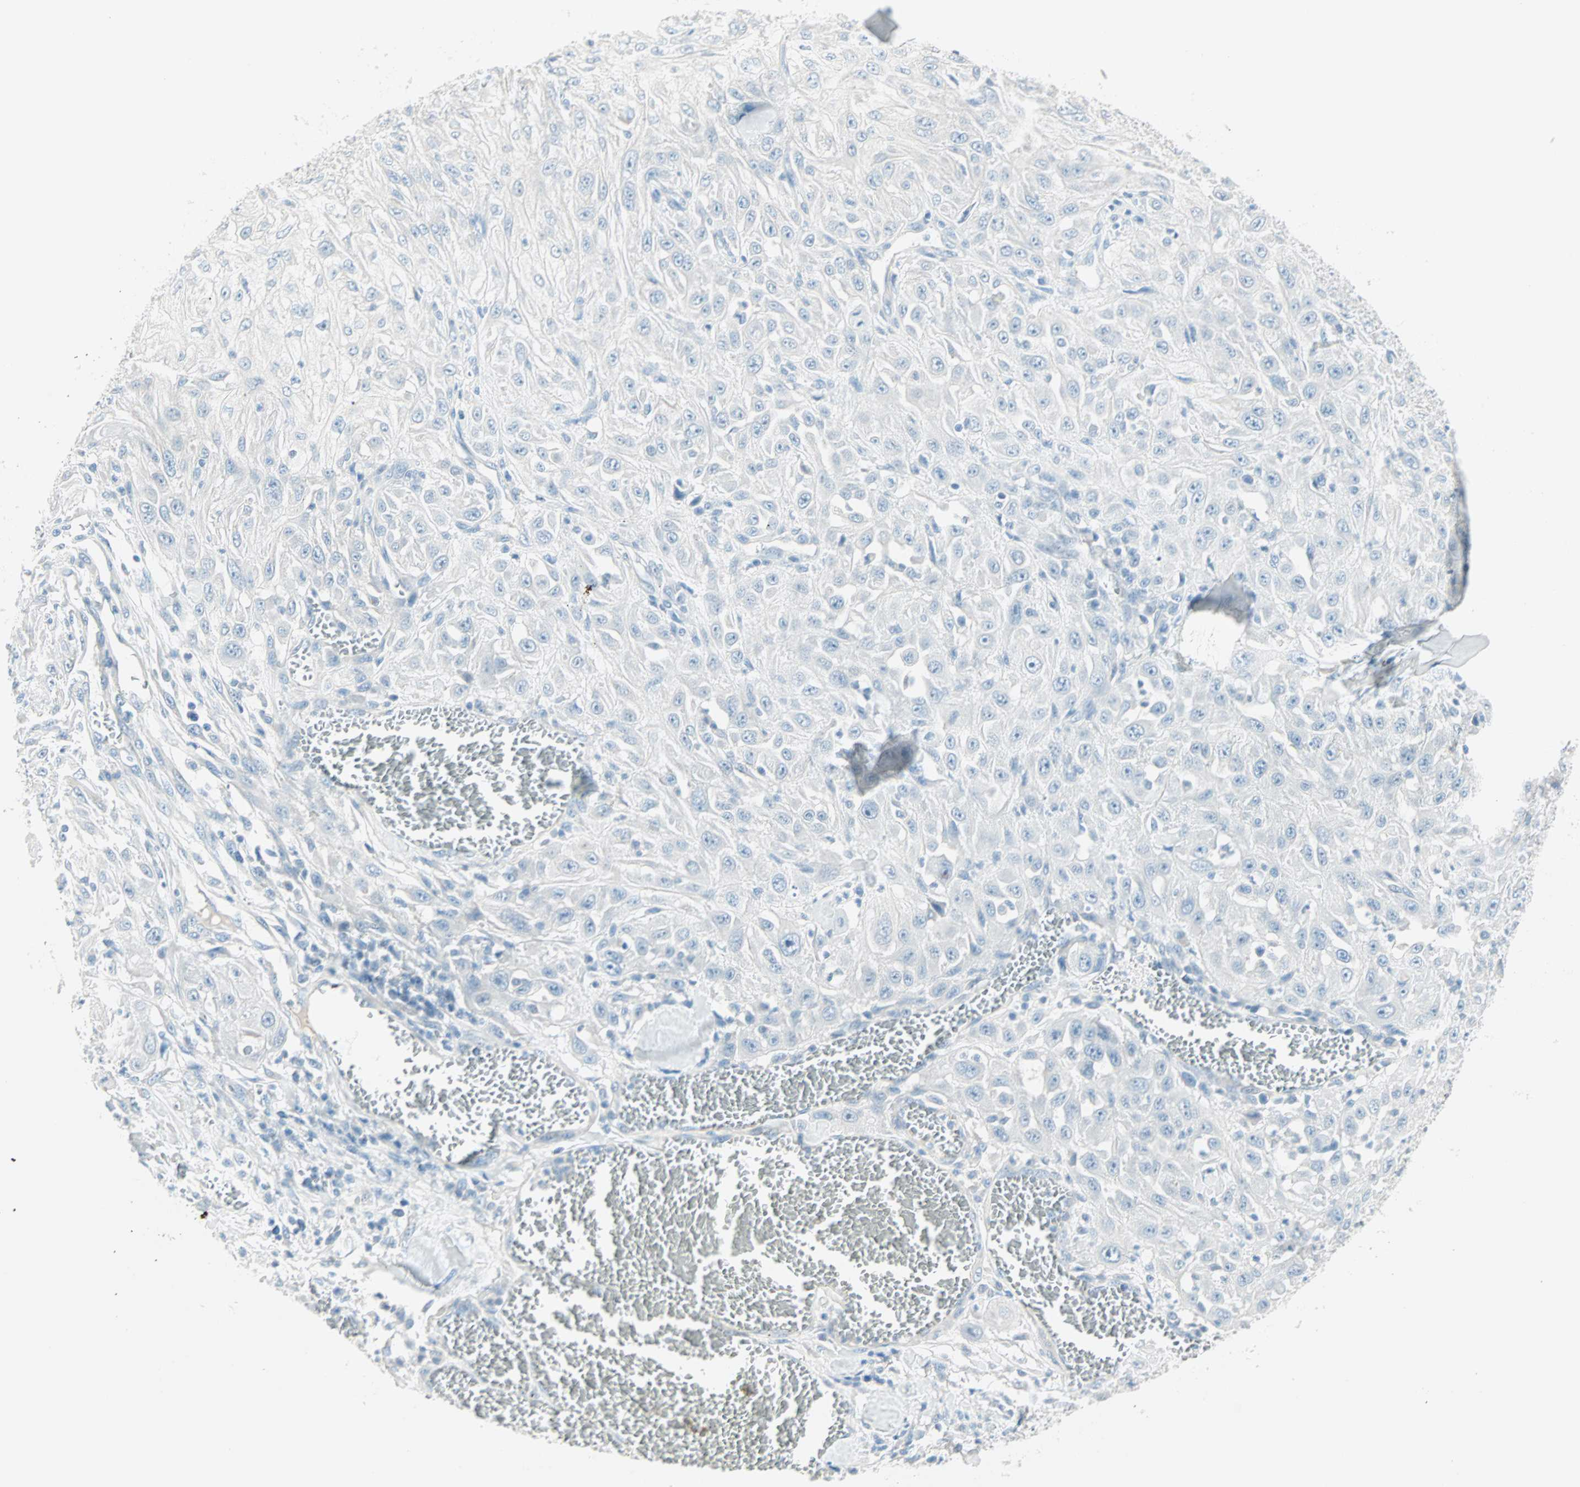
{"staining": {"intensity": "negative", "quantity": "none", "location": "none"}, "tissue": "skin cancer", "cell_type": "Tumor cells", "image_type": "cancer", "snomed": [{"axis": "morphology", "description": "Squamous cell carcinoma, NOS"}, {"axis": "morphology", "description": "Squamous cell carcinoma, metastatic, NOS"}, {"axis": "topography", "description": "Skin"}, {"axis": "topography", "description": "Lymph node"}], "caption": "This is an IHC photomicrograph of human skin cancer. There is no expression in tumor cells.", "gene": "SULT1C2", "patient": {"sex": "male", "age": 75}}